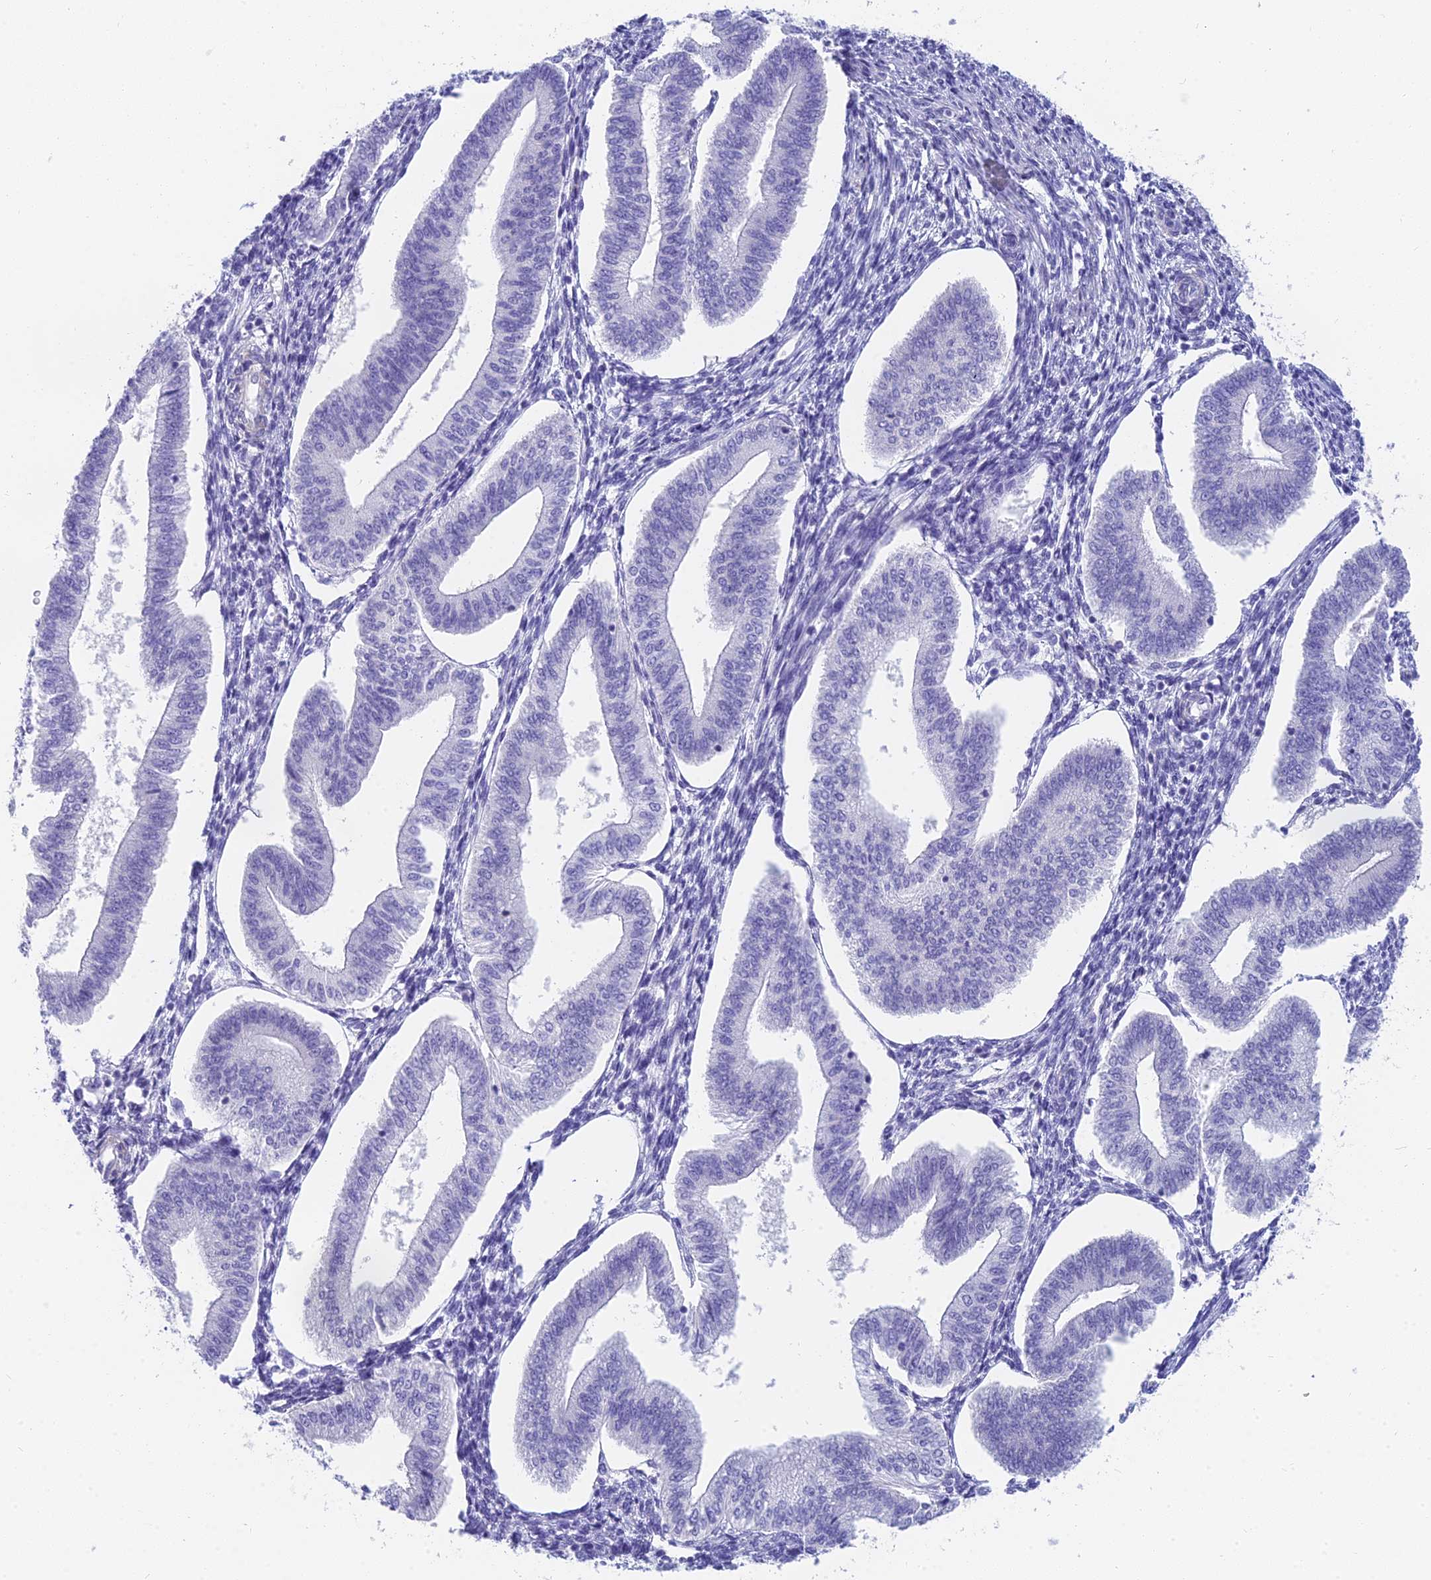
{"staining": {"intensity": "negative", "quantity": "none", "location": "none"}, "tissue": "endometrium", "cell_type": "Cells in endometrial stroma", "image_type": "normal", "snomed": [{"axis": "morphology", "description": "Normal tissue, NOS"}, {"axis": "topography", "description": "Endometrium"}], "caption": "The IHC histopathology image has no significant positivity in cells in endometrial stroma of endometrium.", "gene": "SLC36A2", "patient": {"sex": "female", "age": 34}}